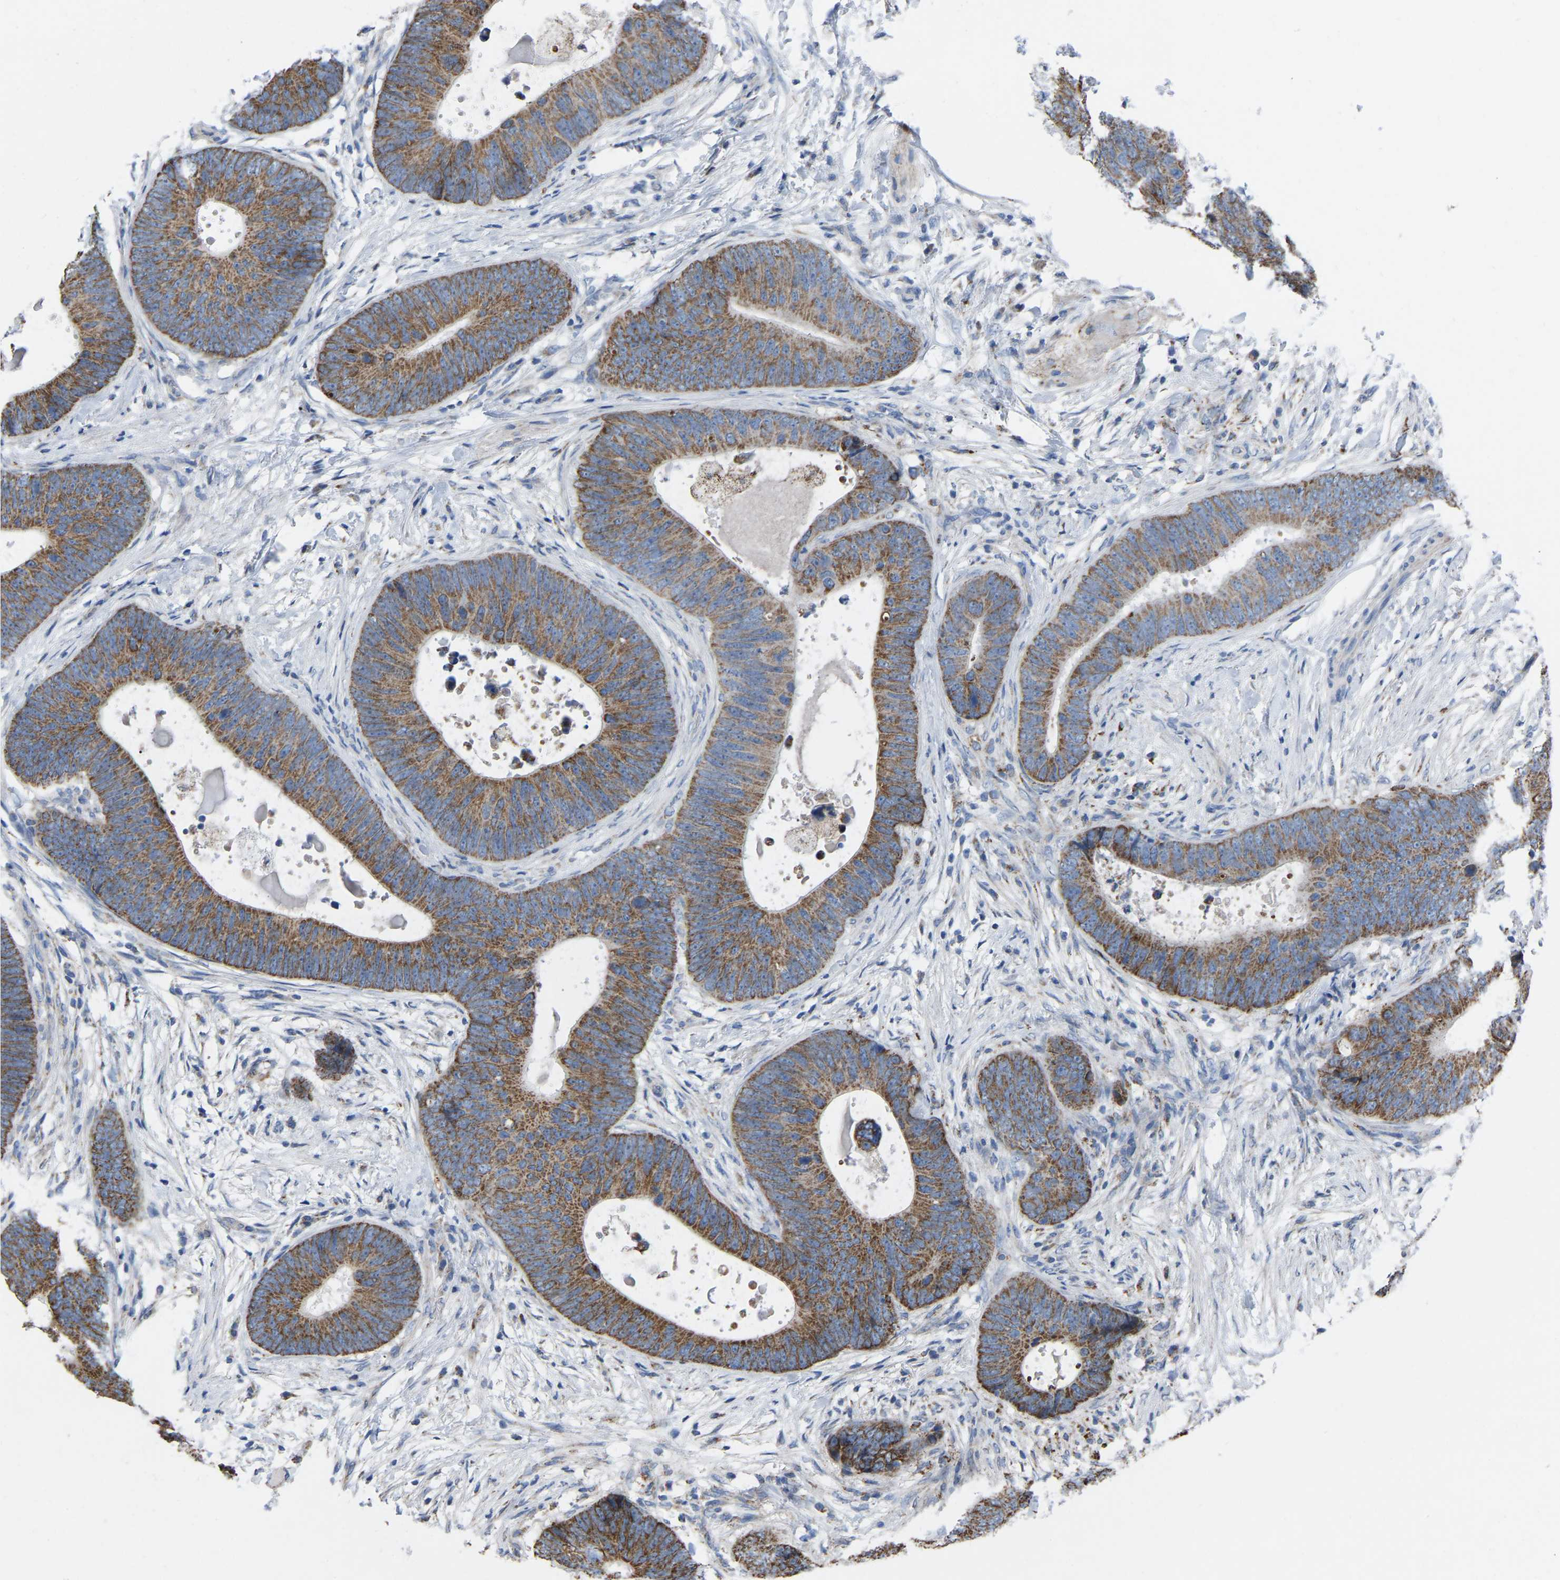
{"staining": {"intensity": "moderate", "quantity": ">75%", "location": "cytoplasmic/membranous"}, "tissue": "colorectal cancer", "cell_type": "Tumor cells", "image_type": "cancer", "snomed": [{"axis": "morphology", "description": "Adenocarcinoma, NOS"}, {"axis": "topography", "description": "Colon"}], "caption": "Immunohistochemistry image of neoplastic tissue: adenocarcinoma (colorectal) stained using immunohistochemistry demonstrates medium levels of moderate protein expression localized specifically in the cytoplasmic/membranous of tumor cells, appearing as a cytoplasmic/membranous brown color.", "gene": "BCL10", "patient": {"sex": "male", "age": 56}}